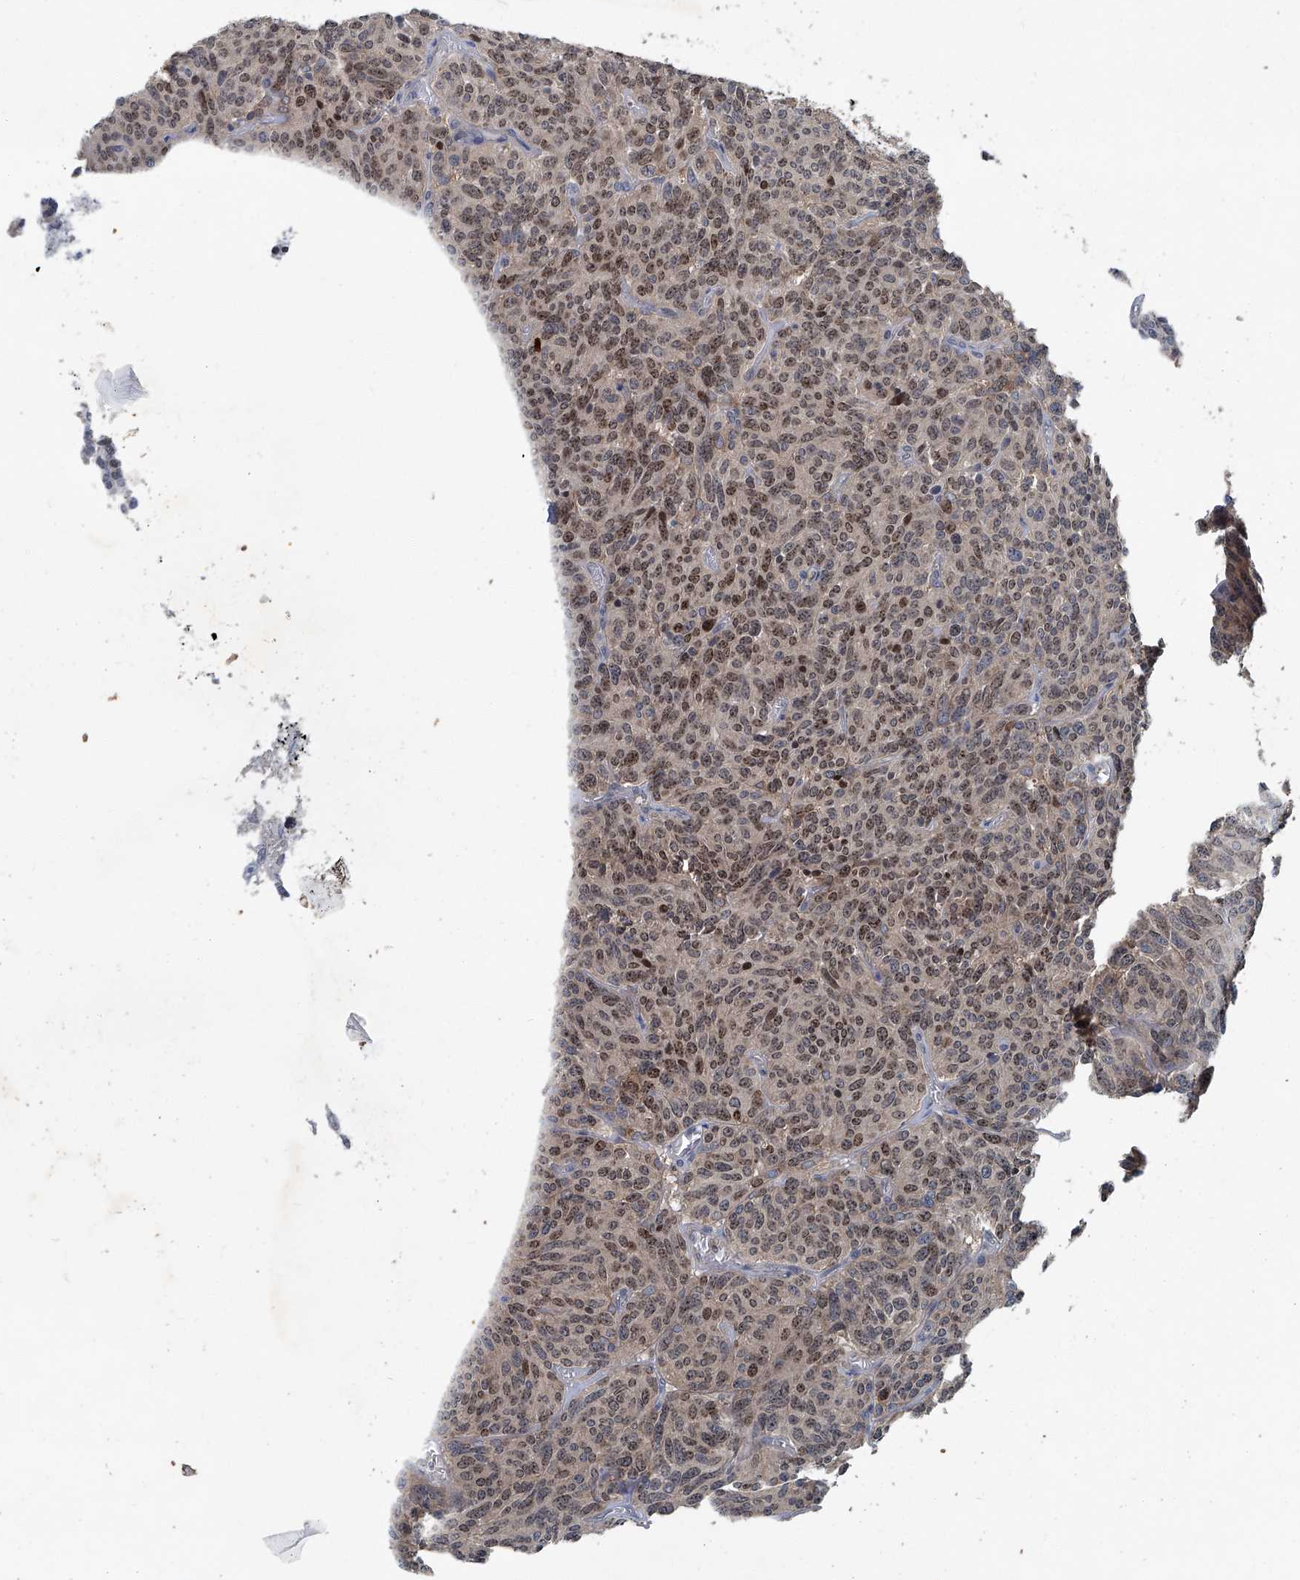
{"staining": {"intensity": "moderate", "quantity": ">75%", "location": "nuclear"}, "tissue": "carcinoid", "cell_type": "Tumor cells", "image_type": "cancer", "snomed": [{"axis": "morphology", "description": "Carcinoid, malignant, NOS"}, {"axis": "topography", "description": "Lung"}], "caption": "Protein analysis of malignant carcinoid tissue reveals moderate nuclear positivity in approximately >75% of tumor cells. The protein is shown in brown color, while the nuclei are stained blue.", "gene": "ANKRD34A", "patient": {"sex": "female", "age": 46}}